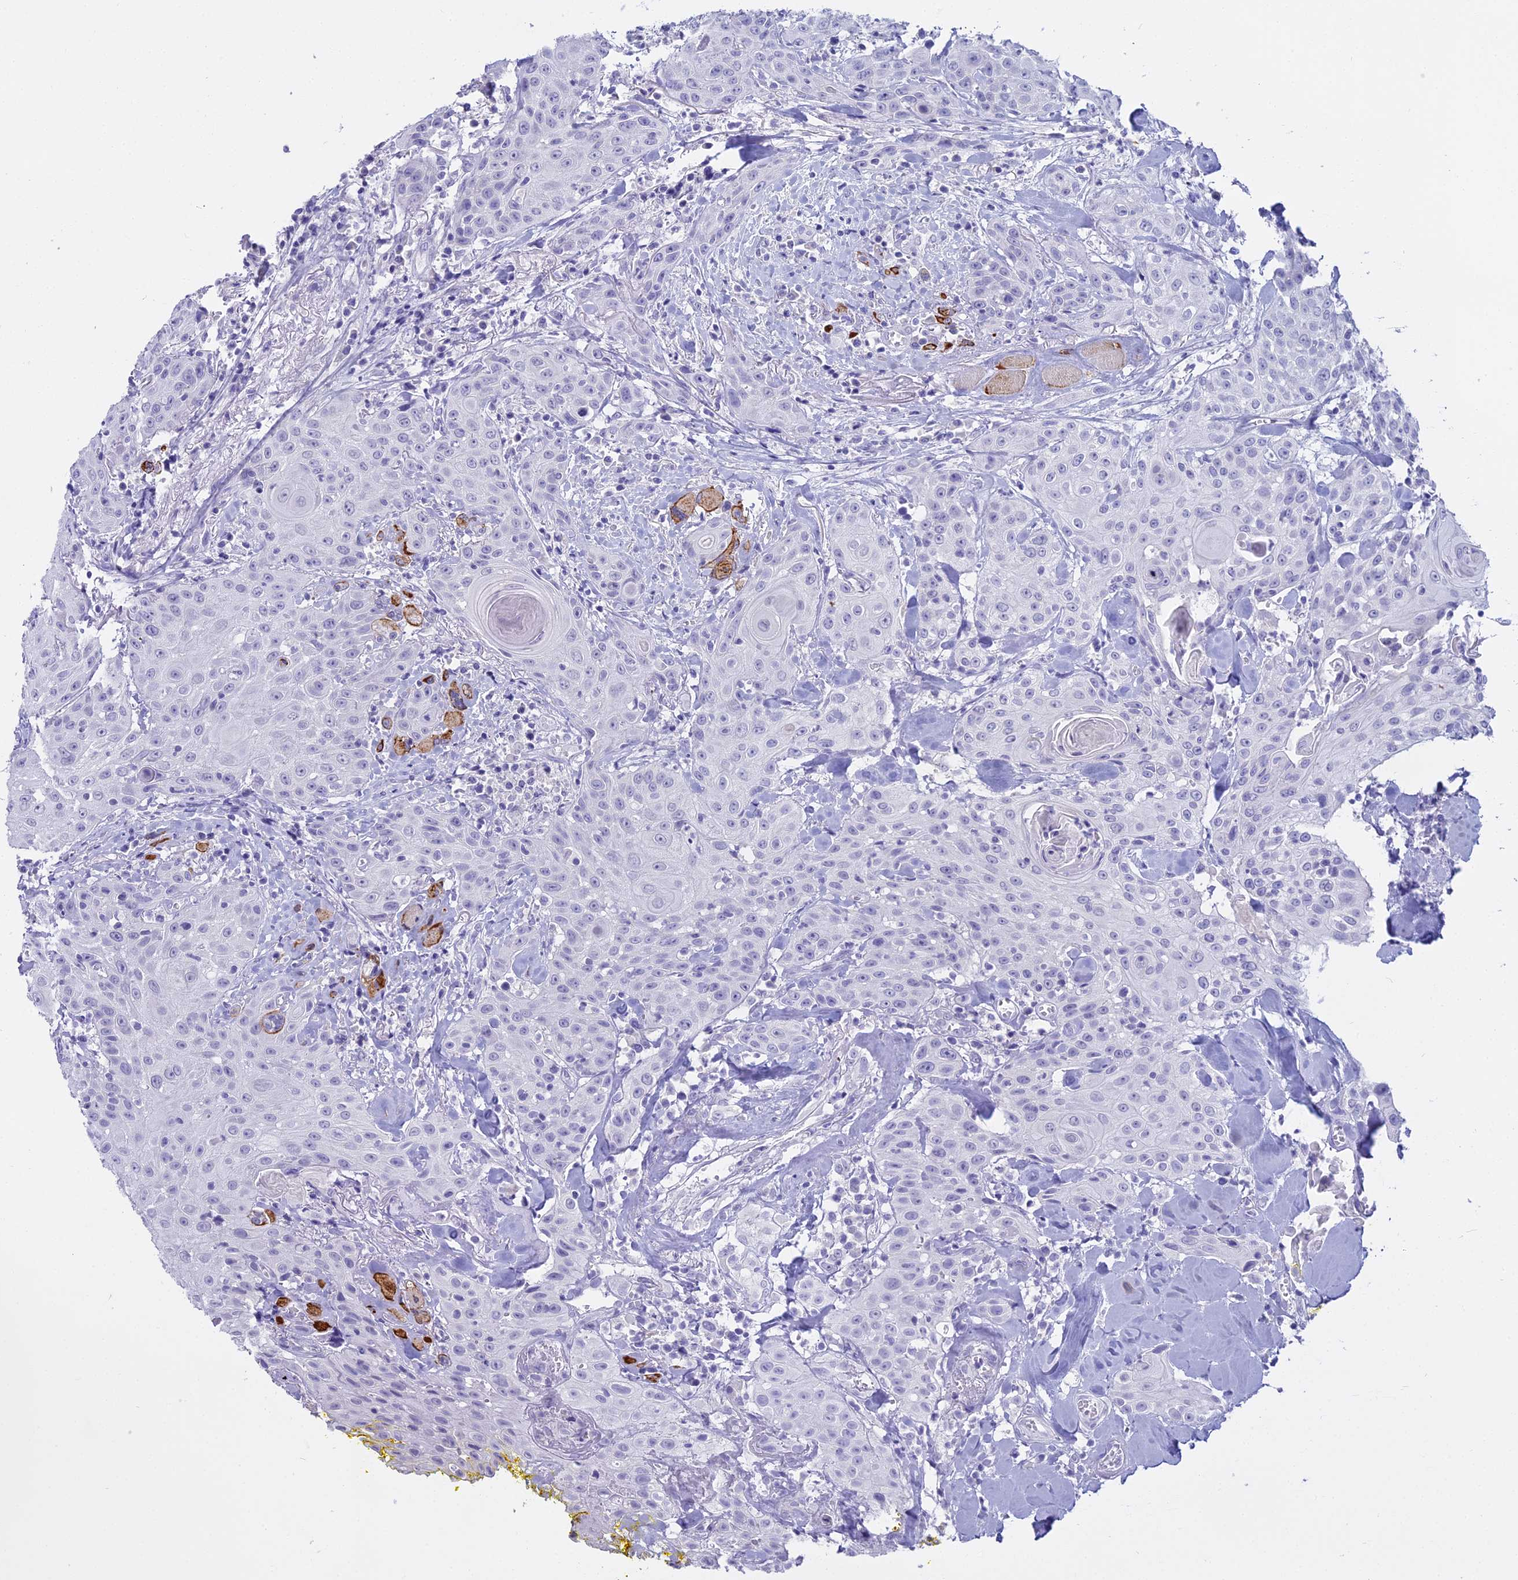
{"staining": {"intensity": "negative", "quantity": "none", "location": "none"}, "tissue": "head and neck cancer", "cell_type": "Tumor cells", "image_type": "cancer", "snomed": [{"axis": "morphology", "description": "Squamous cell carcinoma, NOS"}, {"axis": "topography", "description": "Oral tissue"}, {"axis": "topography", "description": "Head-Neck"}], "caption": "This is an immunohistochemistry photomicrograph of squamous cell carcinoma (head and neck). There is no staining in tumor cells.", "gene": "ALPP", "patient": {"sex": "female", "age": 82}}